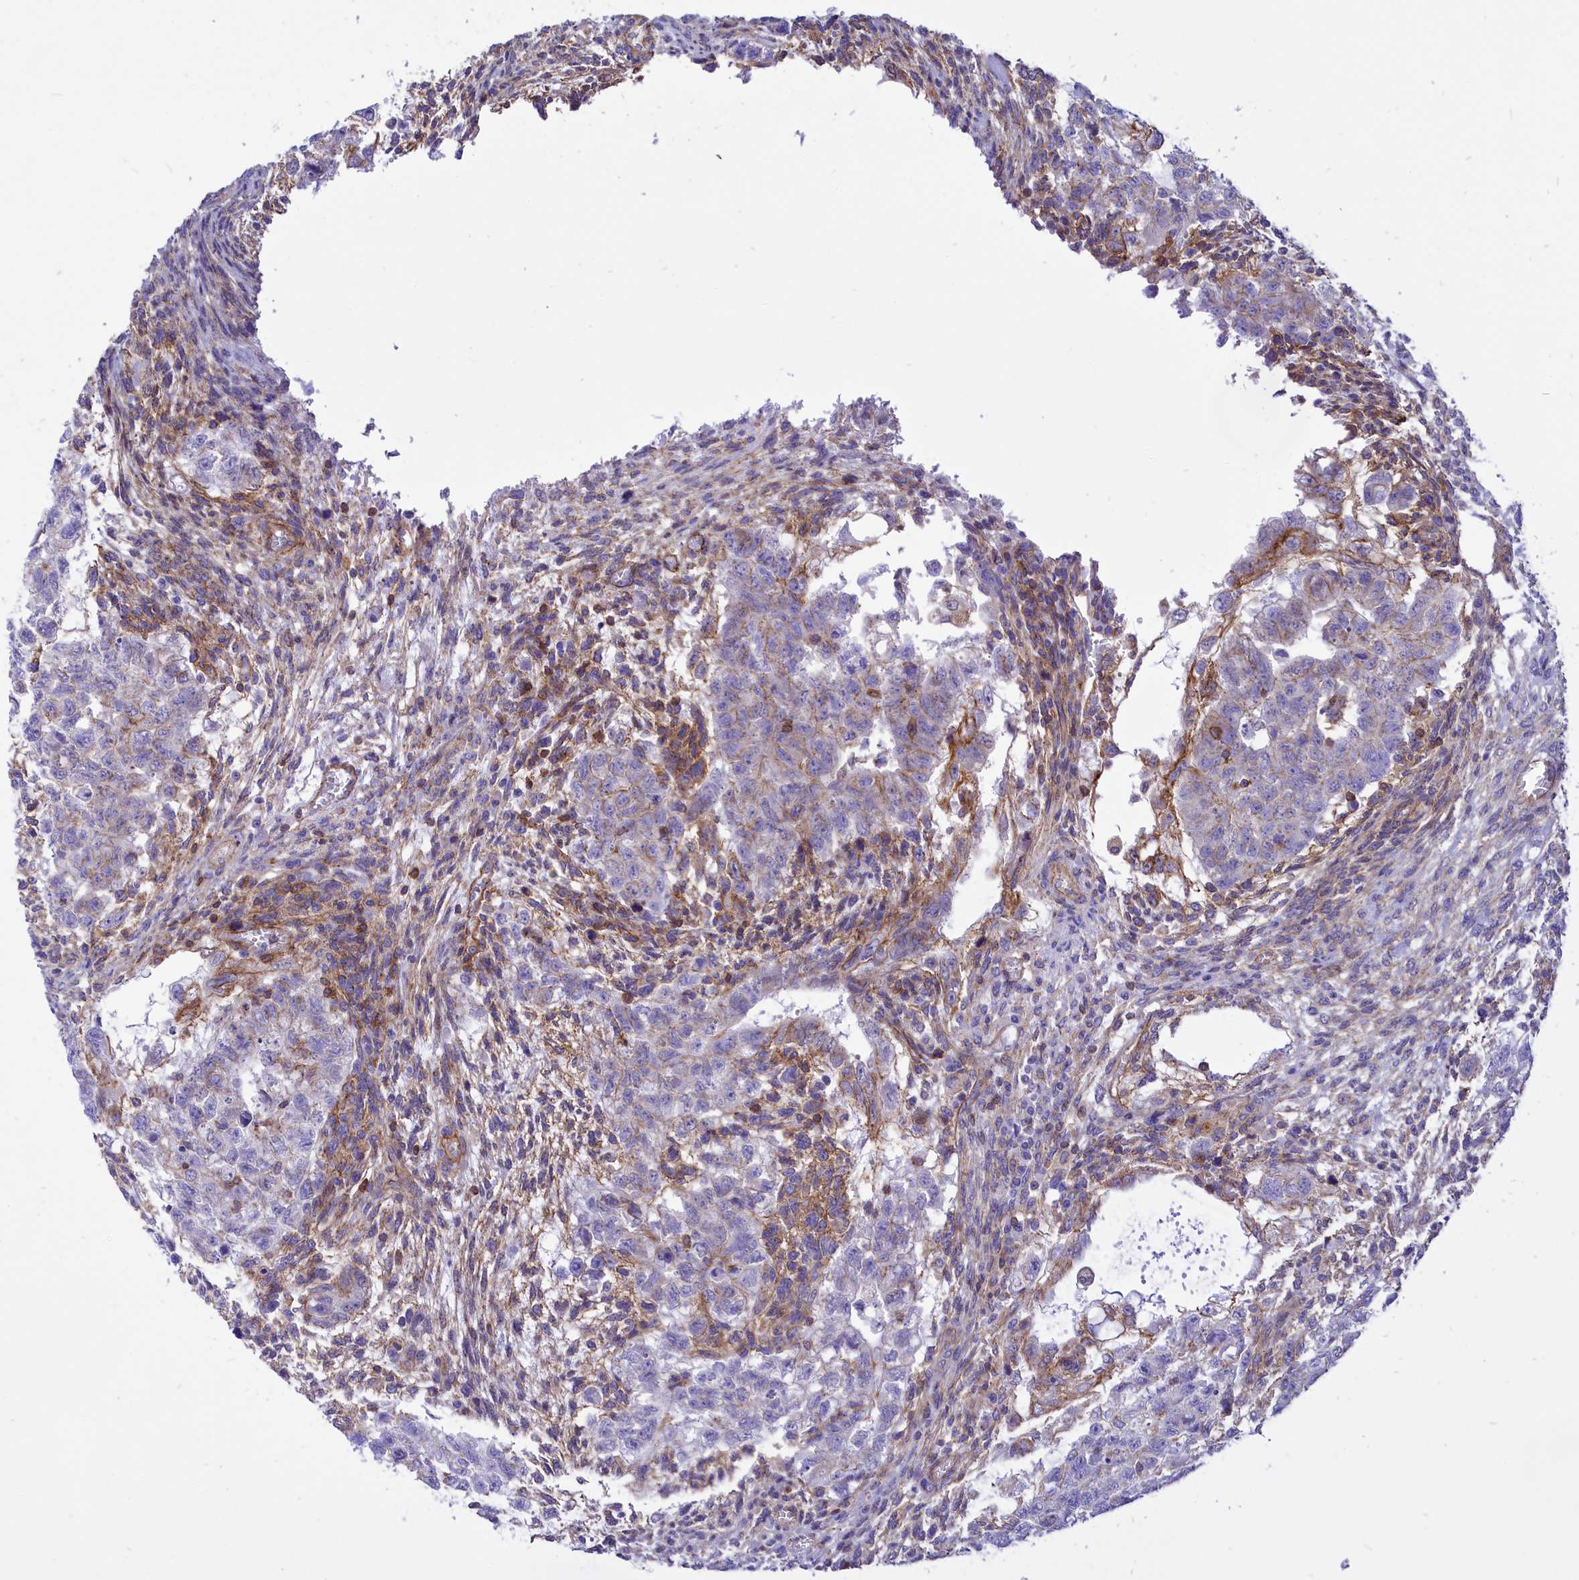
{"staining": {"intensity": "negative", "quantity": "none", "location": "none"}, "tissue": "testis cancer", "cell_type": "Tumor cells", "image_type": "cancer", "snomed": [{"axis": "morphology", "description": "Carcinoma, Embryonal, NOS"}, {"axis": "topography", "description": "Testis"}], "caption": "High magnification brightfield microscopy of testis cancer stained with DAB (3,3'-diaminobenzidine) (brown) and counterstained with hematoxylin (blue): tumor cells show no significant positivity.", "gene": "SEPTIN9", "patient": {"sex": "male", "age": 37}}